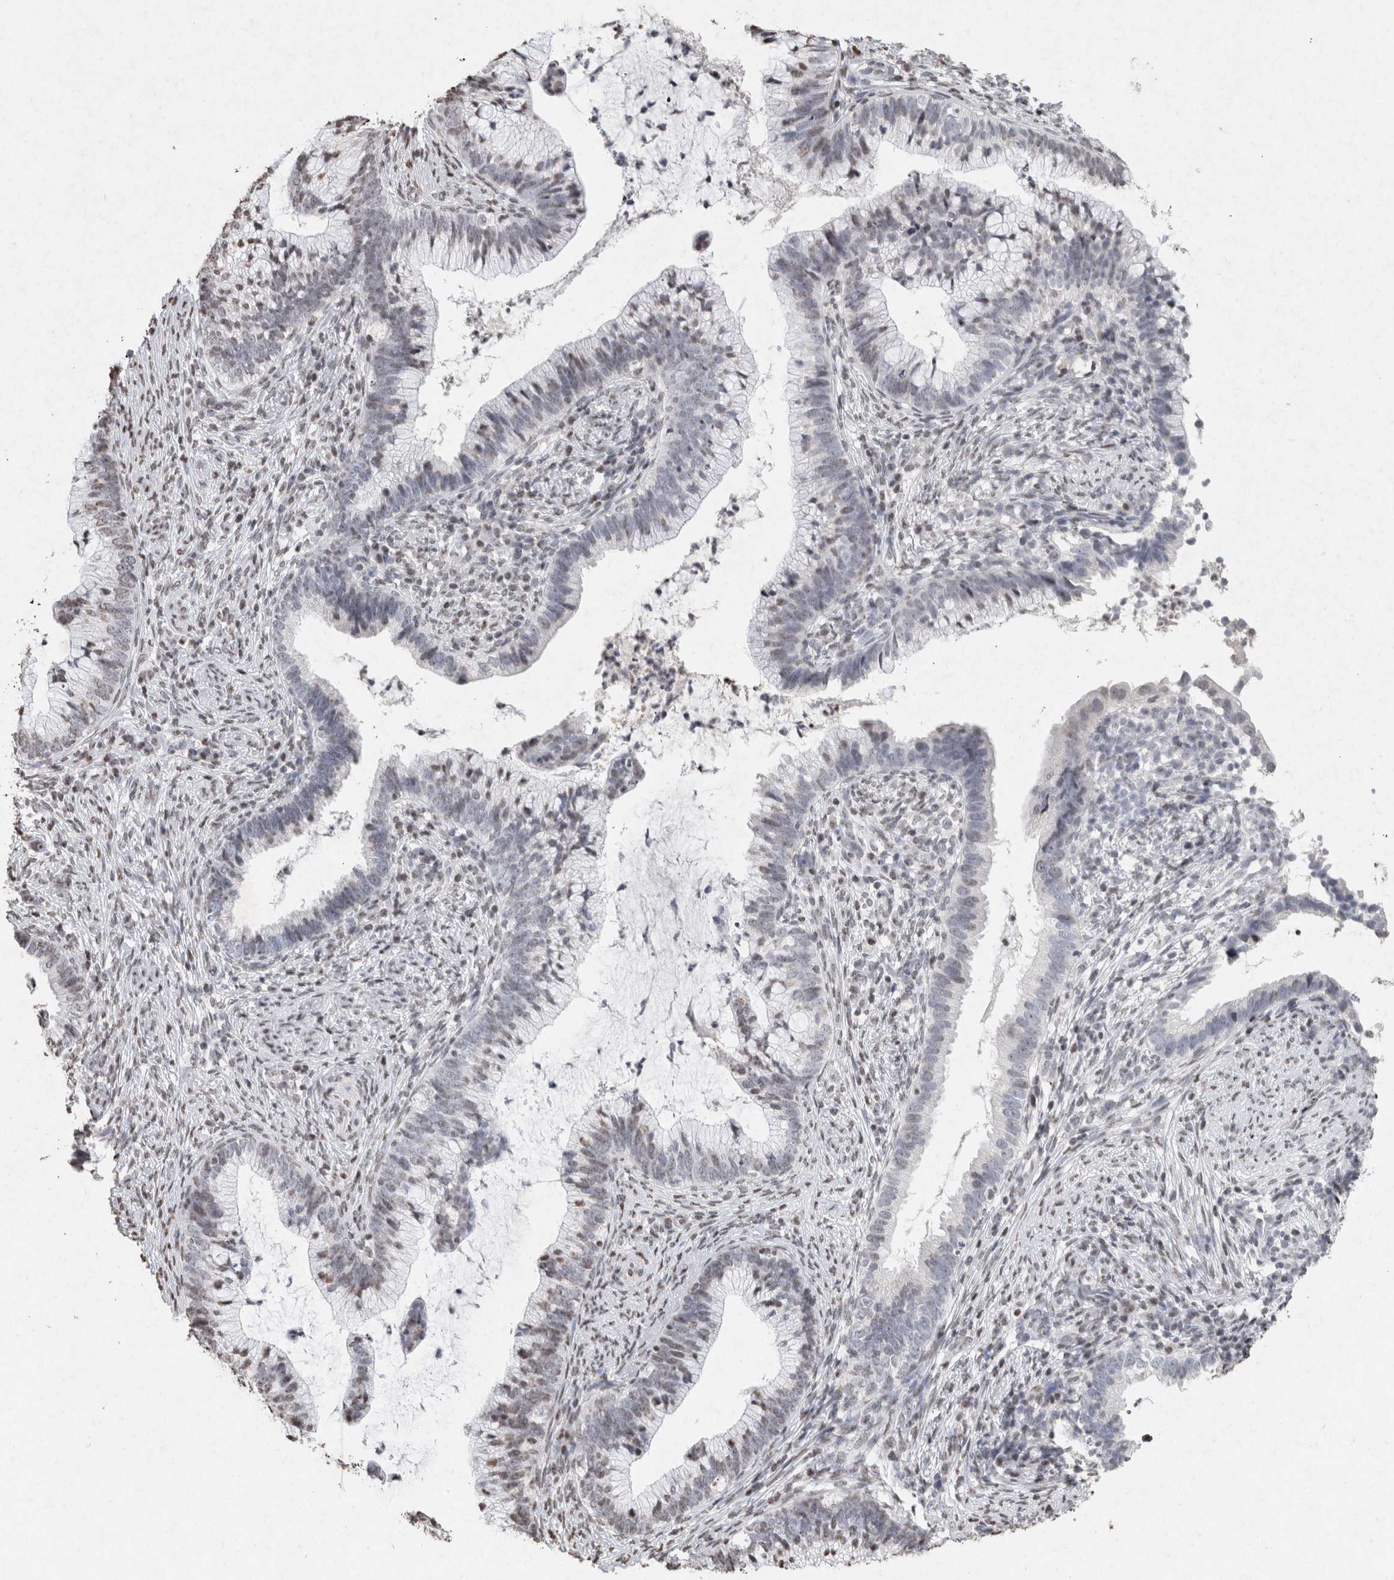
{"staining": {"intensity": "weak", "quantity": "25%-75%", "location": "nuclear"}, "tissue": "cervical cancer", "cell_type": "Tumor cells", "image_type": "cancer", "snomed": [{"axis": "morphology", "description": "Adenocarcinoma, NOS"}, {"axis": "topography", "description": "Cervix"}], "caption": "About 25%-75% of tumor cells in human cervical cancer (adenocarcinoma) exhibit weak nuclear protein staining as visualized by brown immunohistochemical staining.", "gene": "CNTN1", "patient": {"sex": "female", "age": 36}}